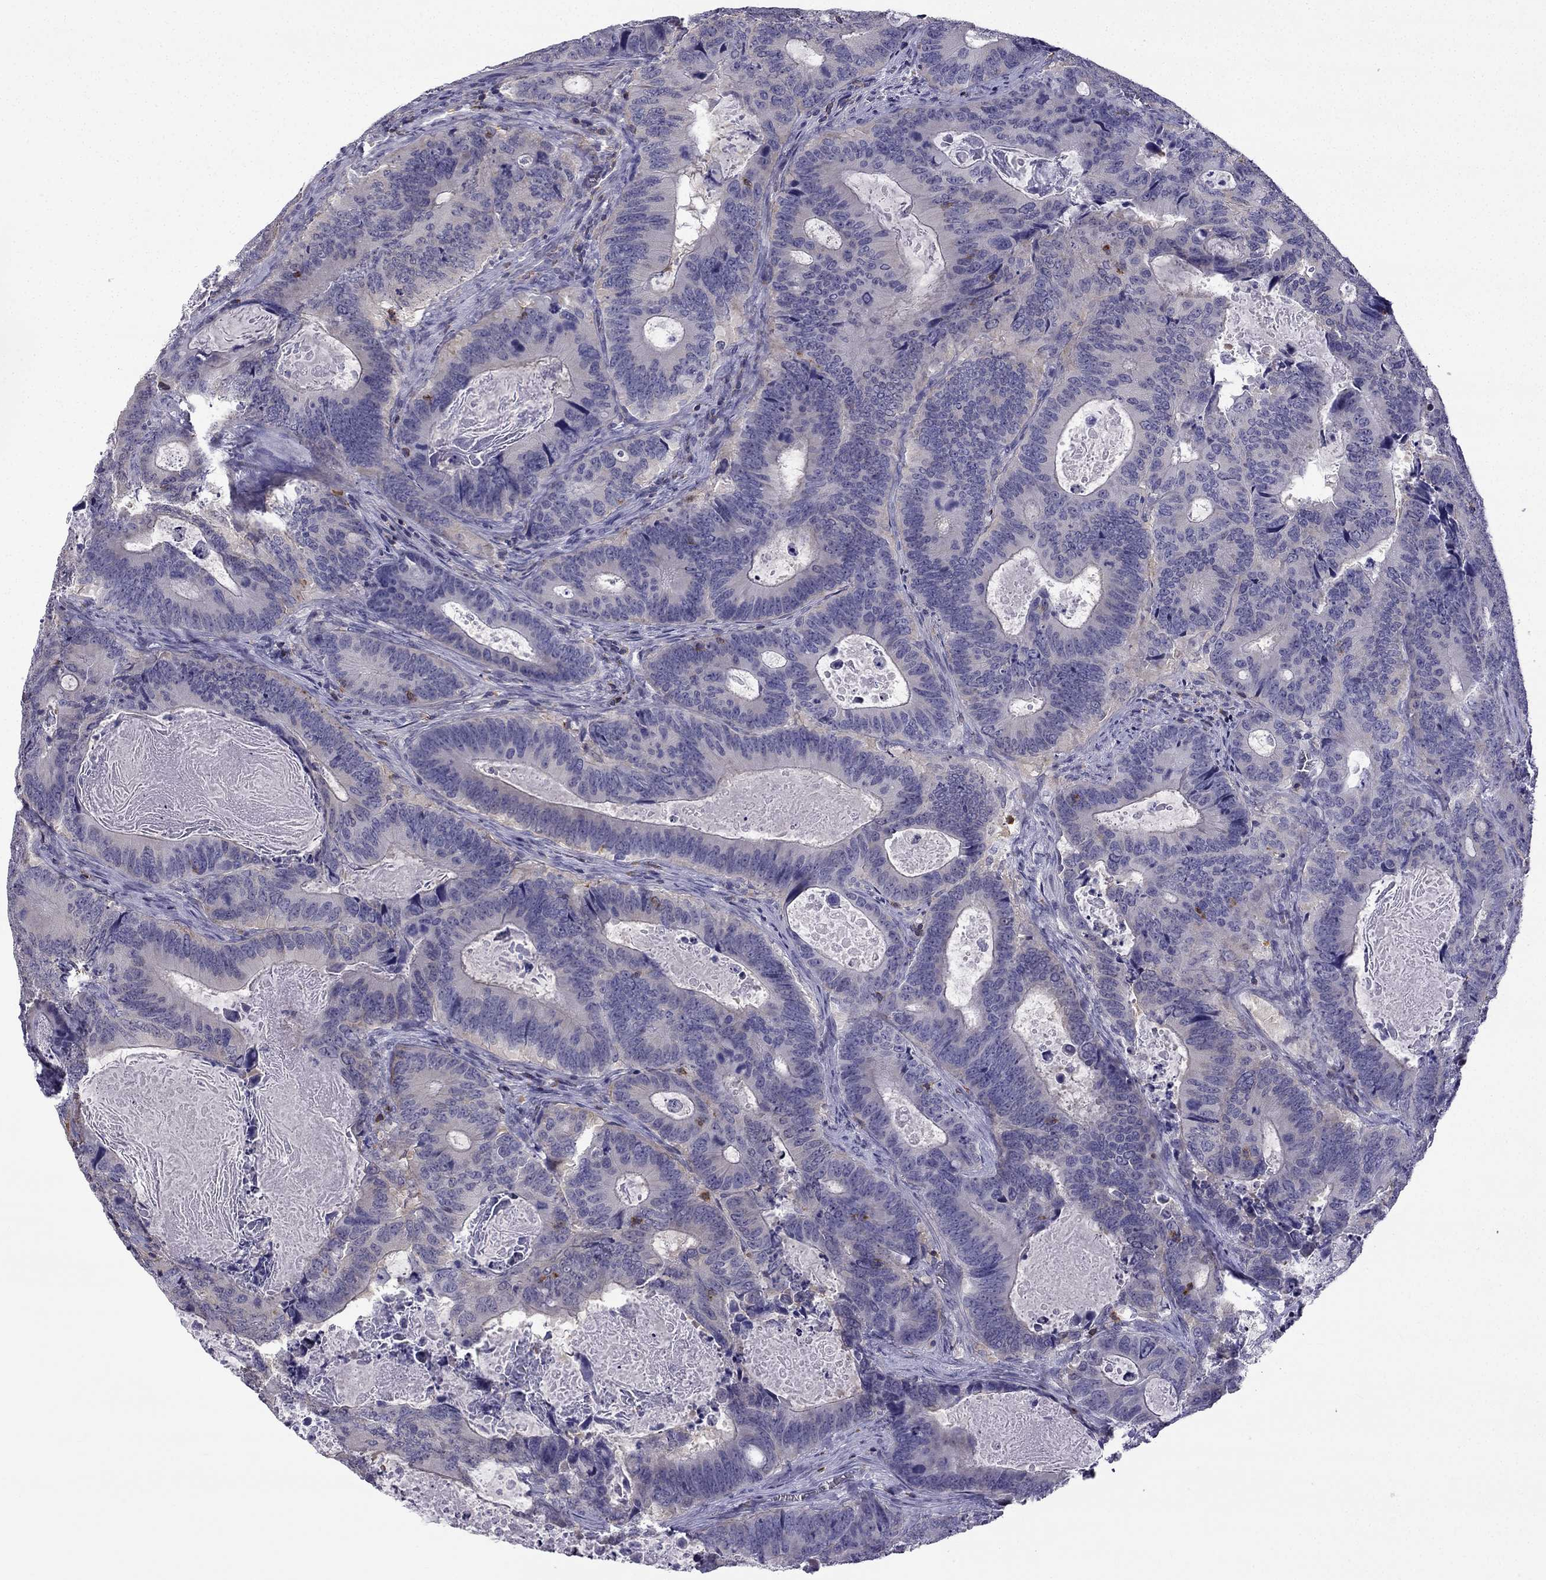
{"staining": {"intensity": "negative", "quantity": "none", "location": "none"}, "tissue": "colorectal cancer", "cell_type": "Tumor cells", "image_type": "cancer", "snomed": [{"axis": "morphology", "description": "Adenocarcinoma, NOS"}, {"axis": "topography", "description": "Colon"}], "caption": "Immunohistochemical staining of colorectal cancer displays no significant staining in tumor cells.", "gene": "CCK", "patient": {"sex": "female", "age": 82}}